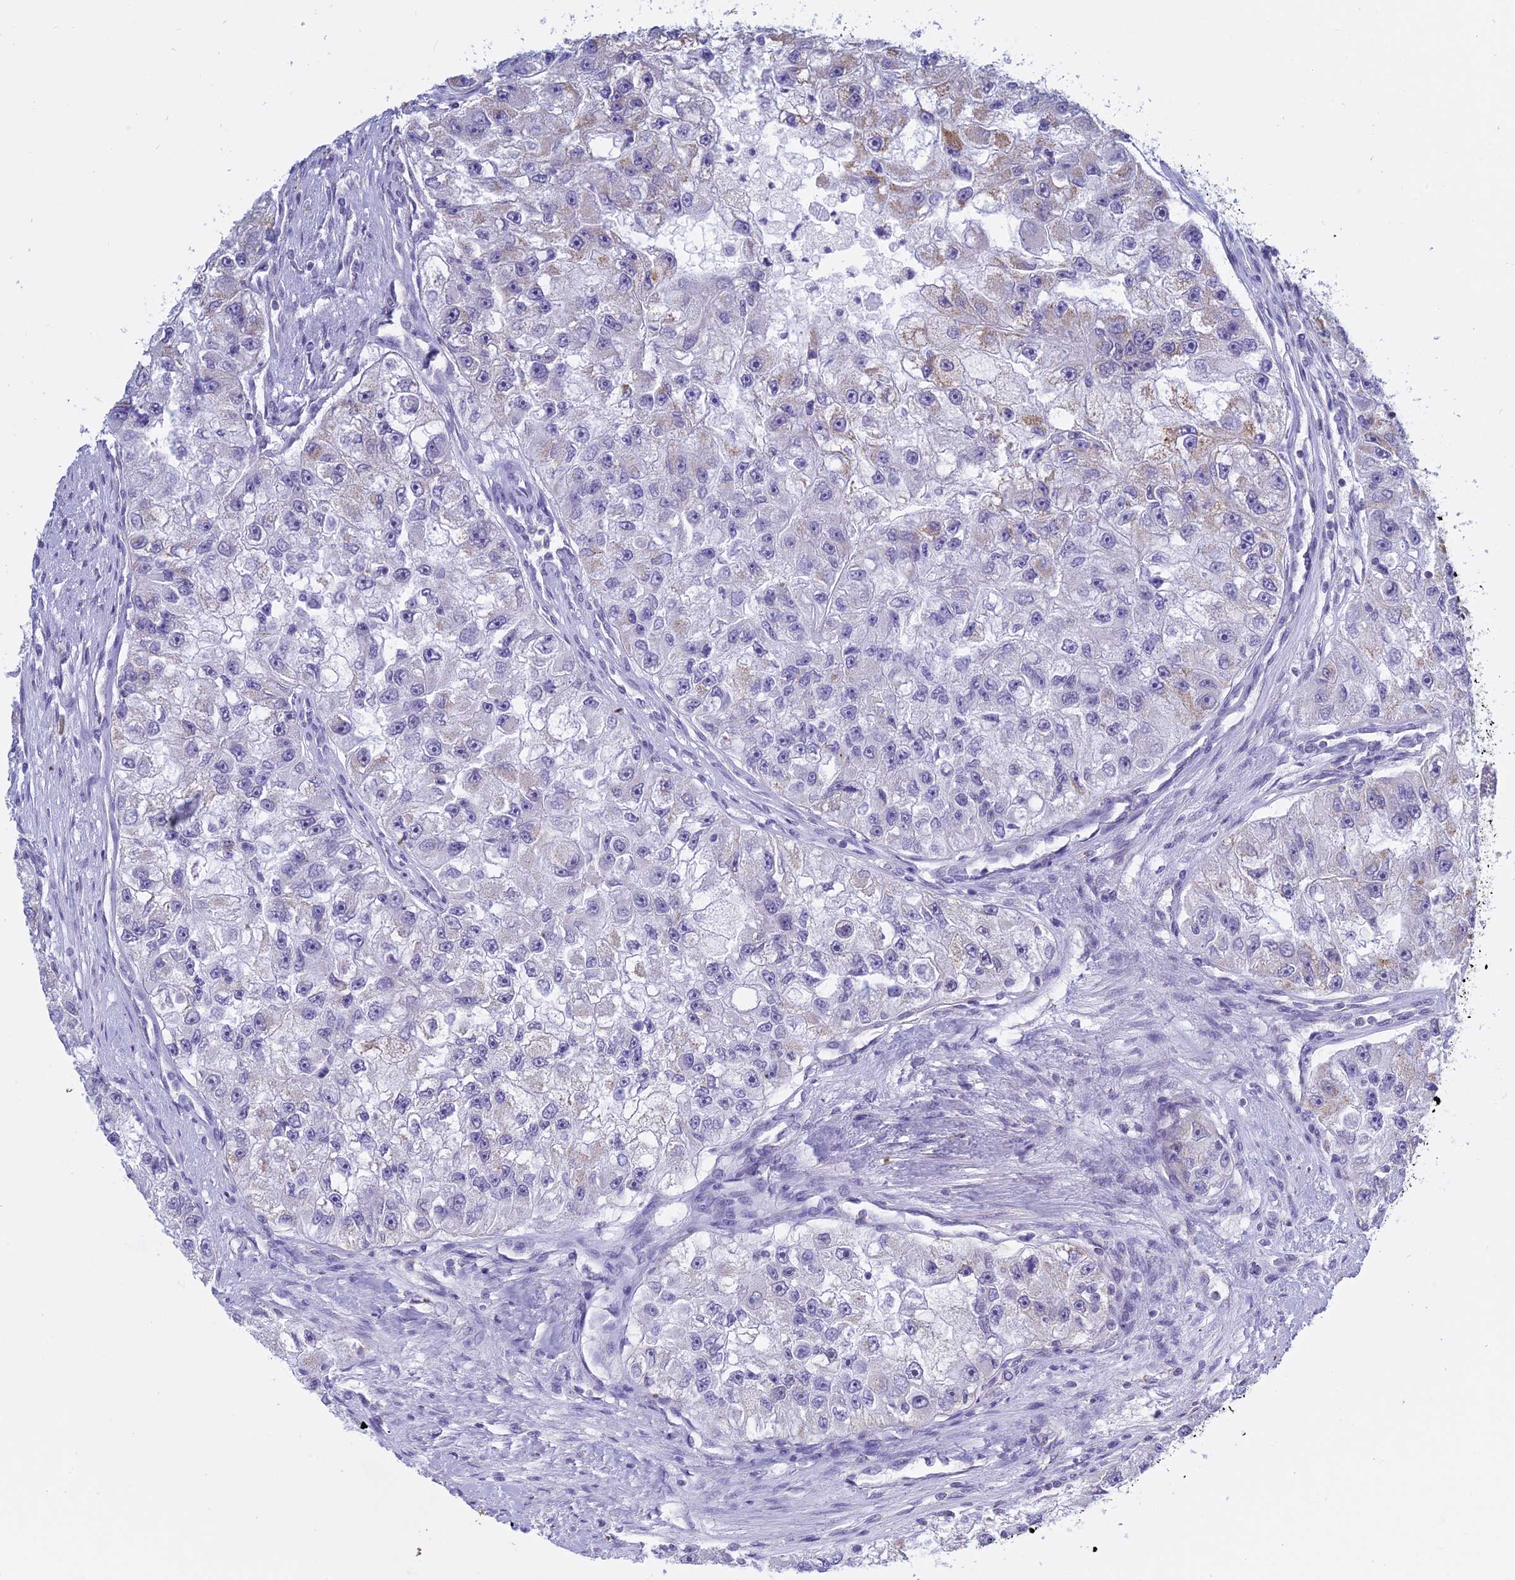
{"staining": {"intensity": "weak", "quantity": "<25%", "location": "cytoplasmic/membranous"}, "tissue": "renal cancer", "cell_type": "Tumor cells", "image_type": "cancer", "snomed": [{"axis": "morphology", "description": "Adenocarcinoma, NOS"}, {"axis": "topography", "description": "Kidney"}], "caption": "Protein analysis of renal adenocarcinoma reveals no significant expression in tumor cells.", "gene": "KLF14", "patient": {"sex": "male", "age": 63}}